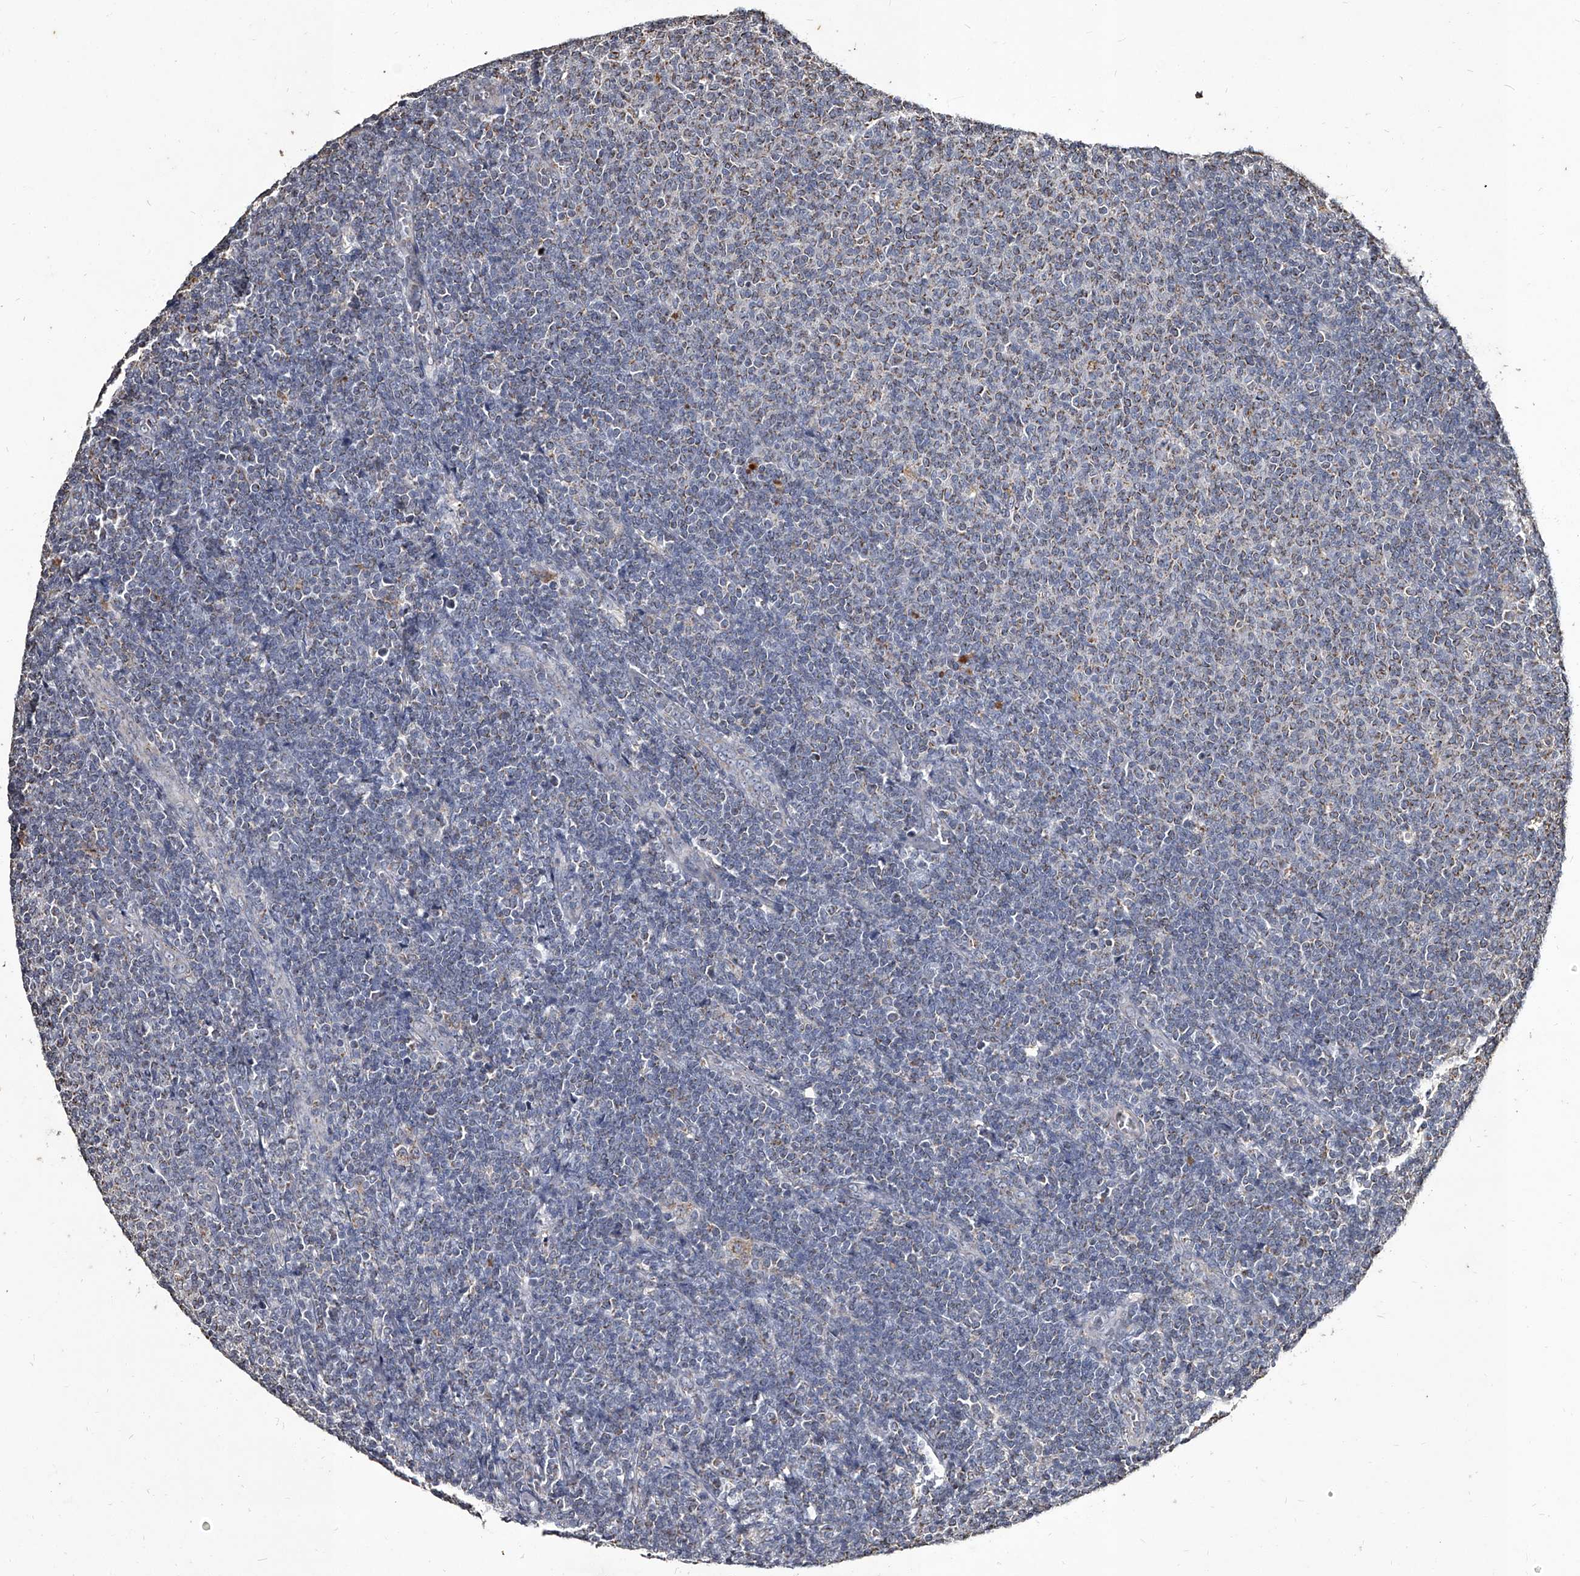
{"staining": {"intensity": "negative", "quantity": "none", "location": "none"}, "tissue": "lymphoma", "cell_type": "Tumor cells", "image_type": "cancer", "snomed": [{"axis": "morphology", "description": "Malignant lymphoma, non-Hodgkin's type, Low grade"}, {"axis": "topography", "description": "Lymph node"}], "caption": "Tumor cells show no significant expression in malignant lymphoma, non-Hodgkin's type (low-grade). (DAB immunohistochemistry visualized using brightfield microscopy, high magnification).", "gene": "GPR183", "patient": {"sex": "male", "age": 66}}